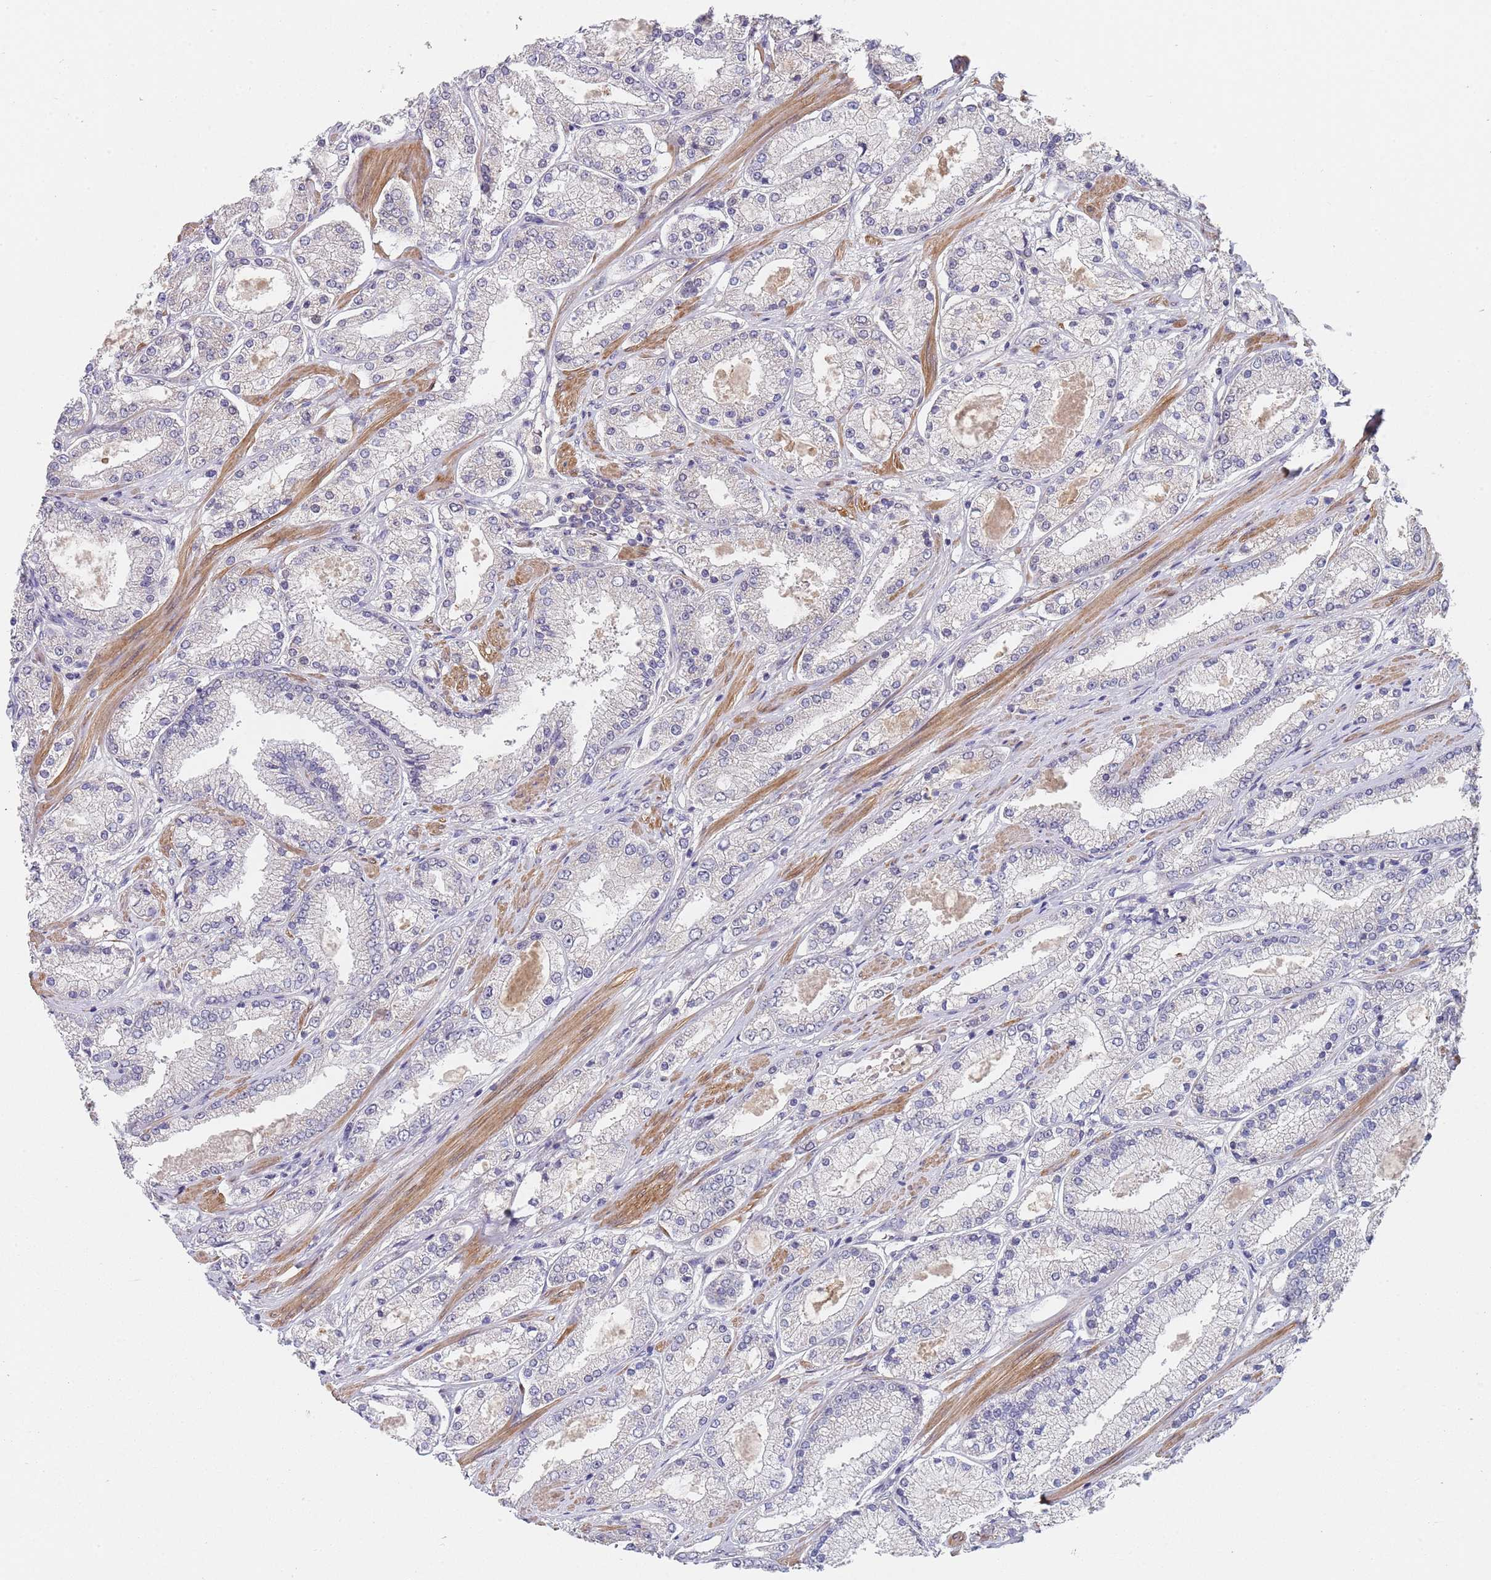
{"staining": {"intensity": "negative", "quantity": "none", "location": "none"}, "tissue": "prostate cancer", "cell_type": "Tumor cells", "image_type": "cancer", "snomed": [{"axis": "morphology", "description": "Adenocarcinoma, High grade"}, {"axis": "topography", "description": "Prostate"}], "caption": "Immunohistochemical staining of human prostate cancer demonstrates no significant expression in tumor cells. (Brightfield microscopy of DAB (3,3'-diaminobenzidine) immunohistochemistry at high magnification).", "gene": "B4GALT4", "patient": {"sex": "male", "age": 69}}